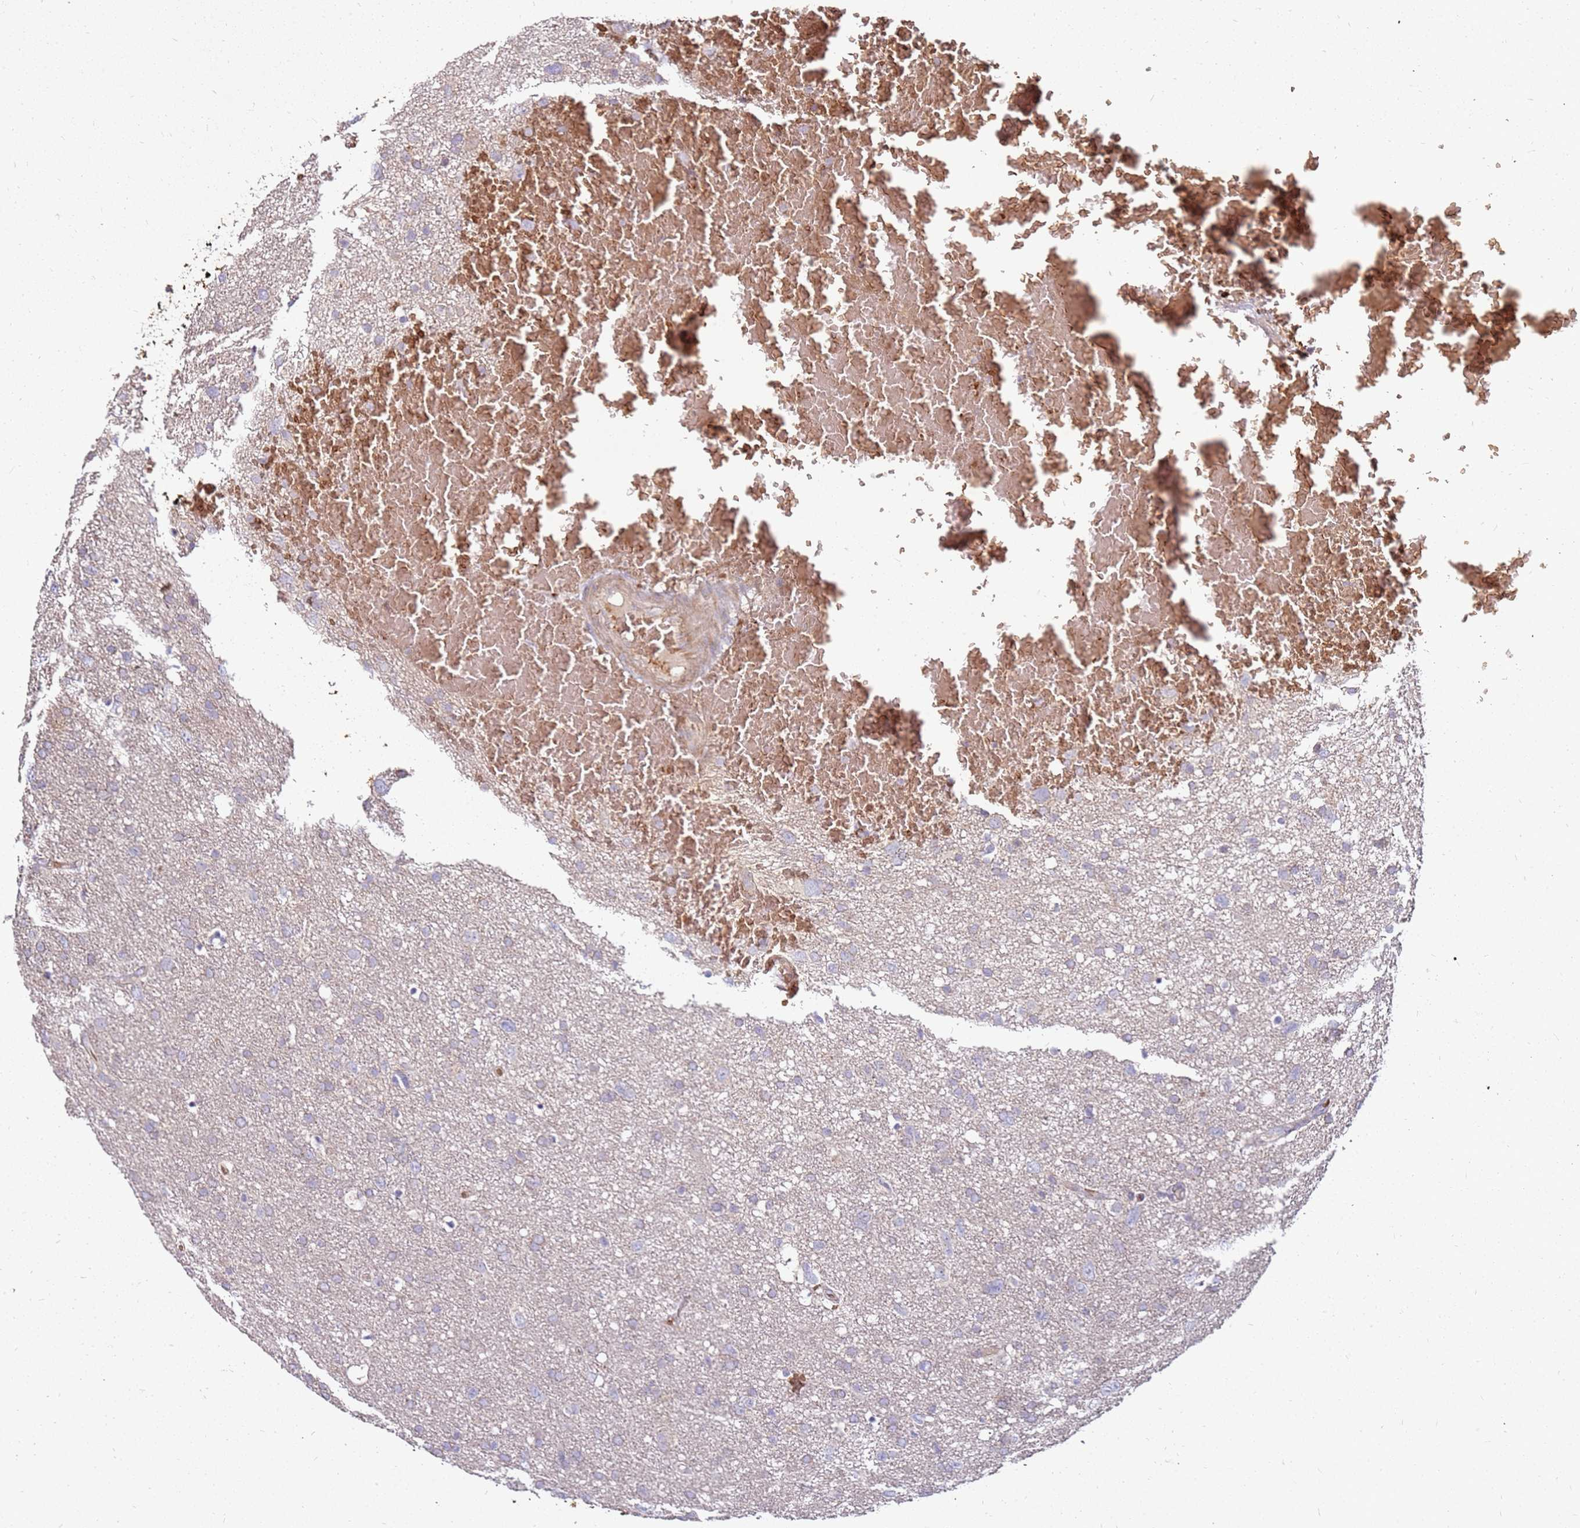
{"staining": {"intensity": "negative", "quantity": "none", "location": "none"}, "tissue": "glioma", "cell_type": "Tumor cells", "image_type": "cancer", "snomed": [{"axis": "morphology", "description": "Glioma, malignant, High grade"}, {"axis": "topography", "description": "Brain"}], "caption": "This is an IHC image of human malignant high-grade glioma. There is no expression in tumor cells.", "gene": "RNF11", "patient": {"sex": "male", "age": 61}}